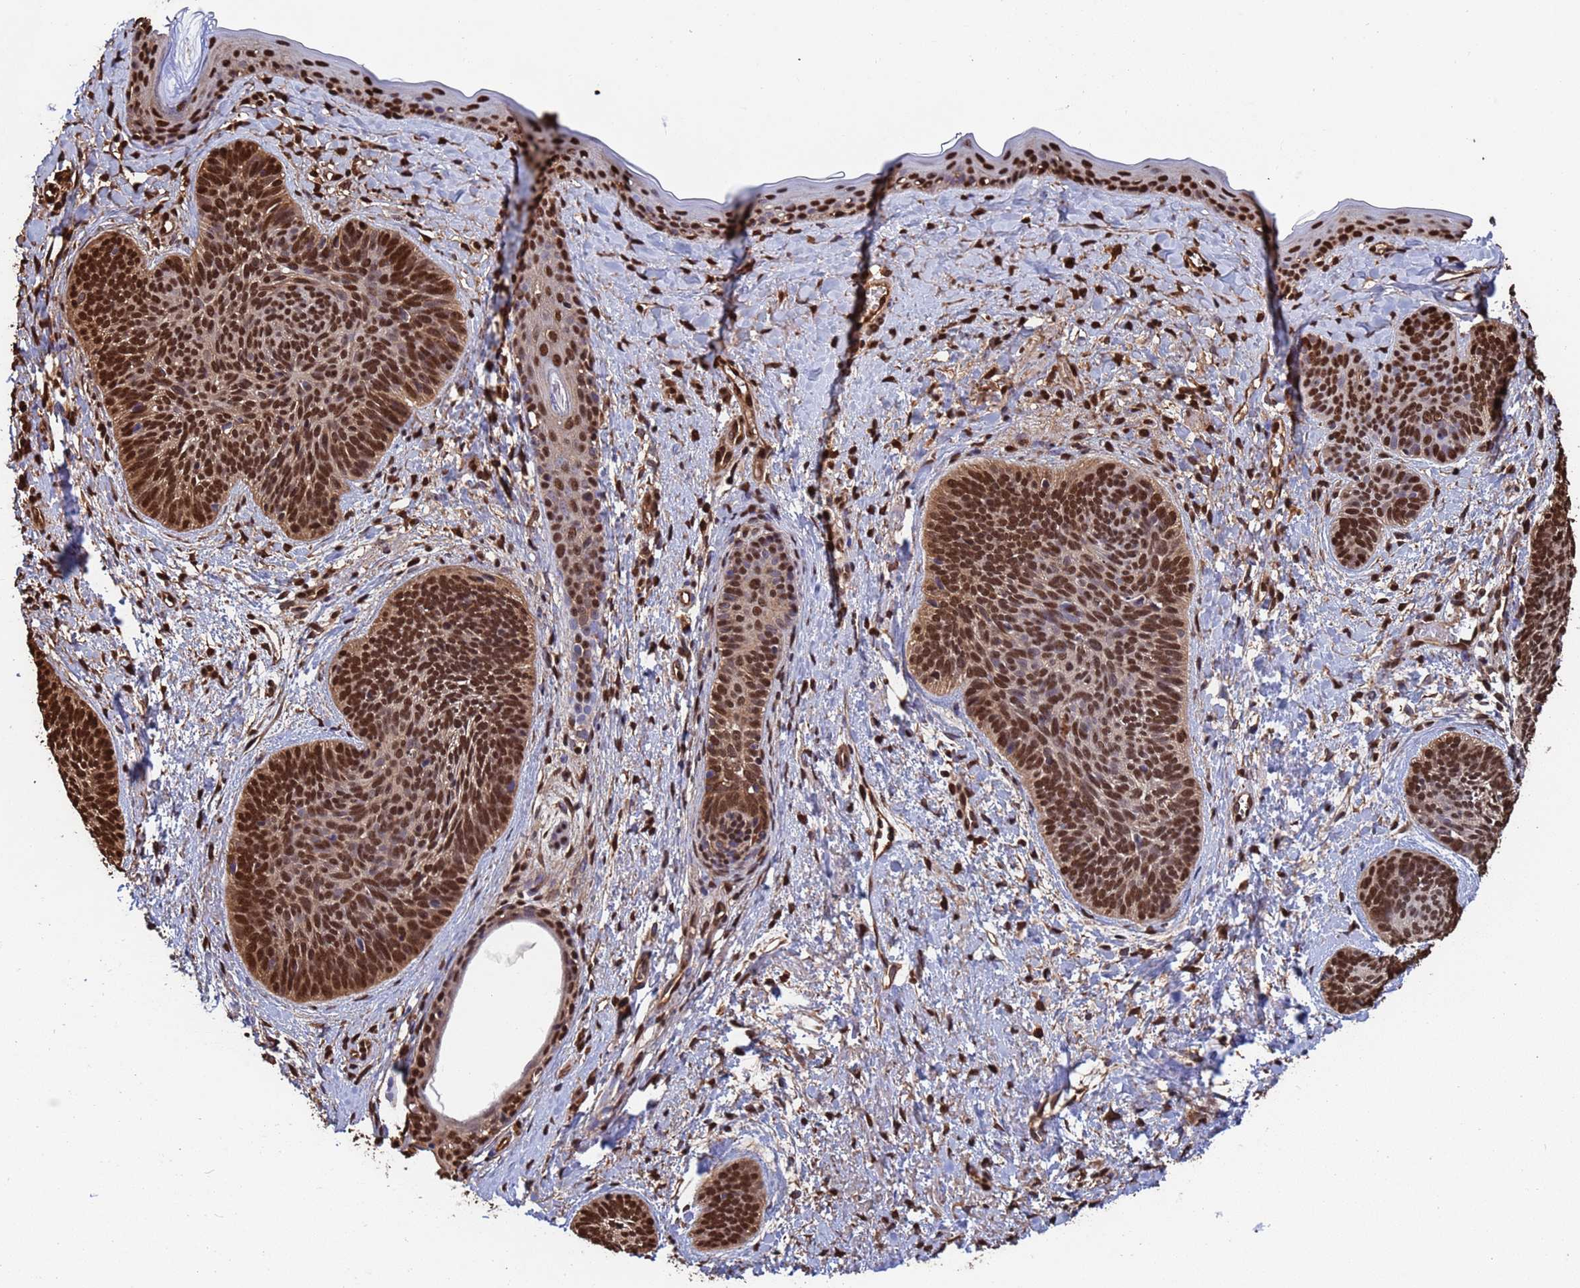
{"staining": {"intensity": "strong", "quantity": ">75%", "location": "nuclear"}, "tissue": "skin cancer", "cell_type": "Tumor cells", "image_type": "cancer", "snomed": [{"axis": "morphology", "description": "Basal cell carcinoma"}, {"axis": "topography", "description": "Skin"}], "caption": "Immunohistochemical staining of human basal cell carcinoma (skin) exhibits high levels of strong nuclear protein staining in about >75% of tumor cells. Immunohistochemistry (ihc) stains the protein in brown and the nuclei are stained blue.", "gene": "SUMO4", "patient": {"sex": "female", "age": 81}}